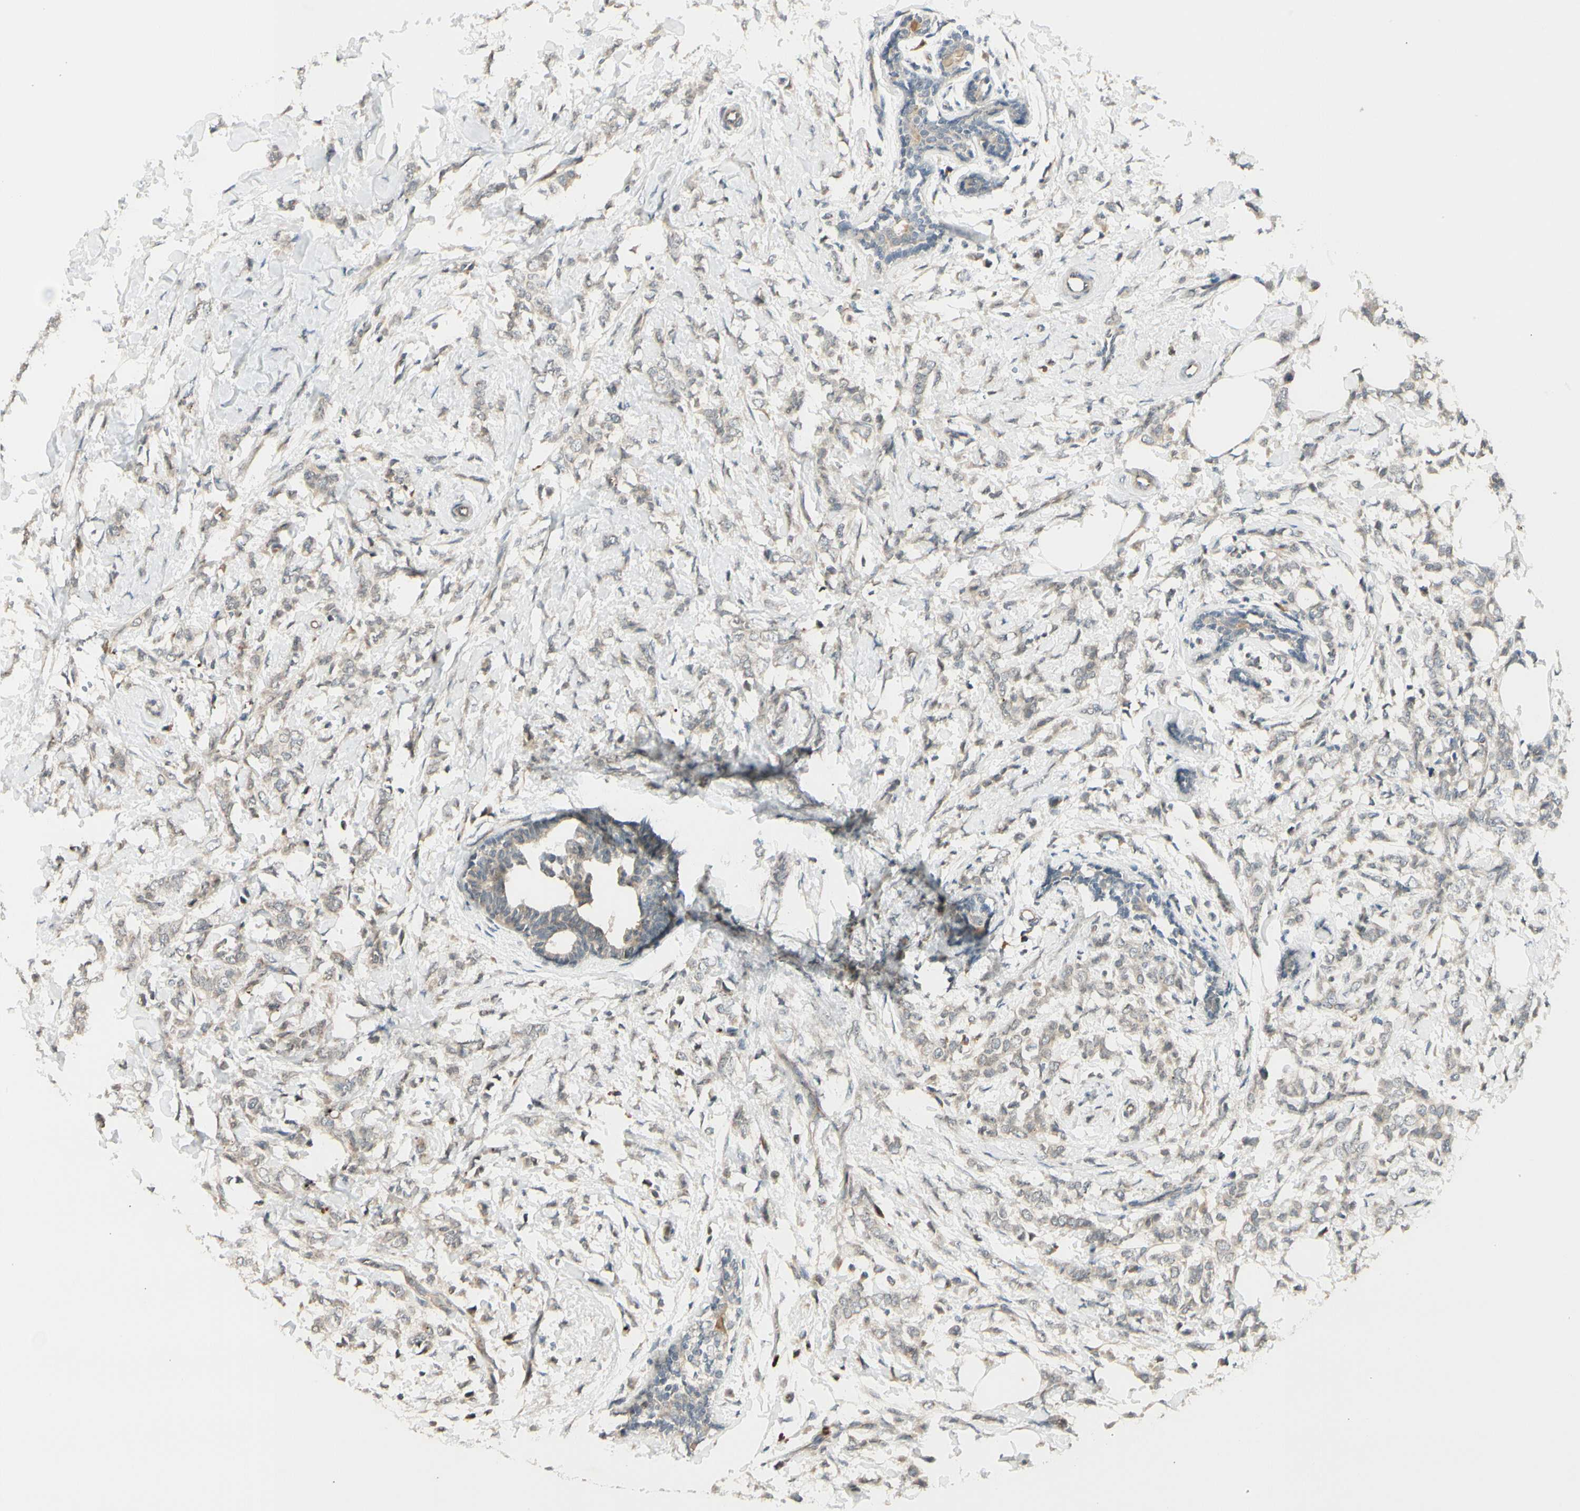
{"staining": {"intensity": "weak", "quantity": "25%-75%", "location": "cytoplasmic/membranous"}, "tissue": "breast cancer", "cell_type": "Tumor cells", "image_type": "cancer", "snomed": [{"axis": "morphology", "description": "Lobular carcinoma, in situ"}, {"axis": "morphology", "description": "Lobular carcinoma"}, {"axis": "topography", "description": "Breast"}], "caption": "Immunohistochemical staining of human breast cancer (lobular carcinoma) exhibits low levels of weak cytoplasmic/membranous protein staining in about 25%-75% of tumor cells. The staining was performed using DAB, with brown indicating positive protein expression. Nuclei are stained blue with hematoxylin.", "gene": "FGF10", "patient": {"sex": "female", "age": 41}}